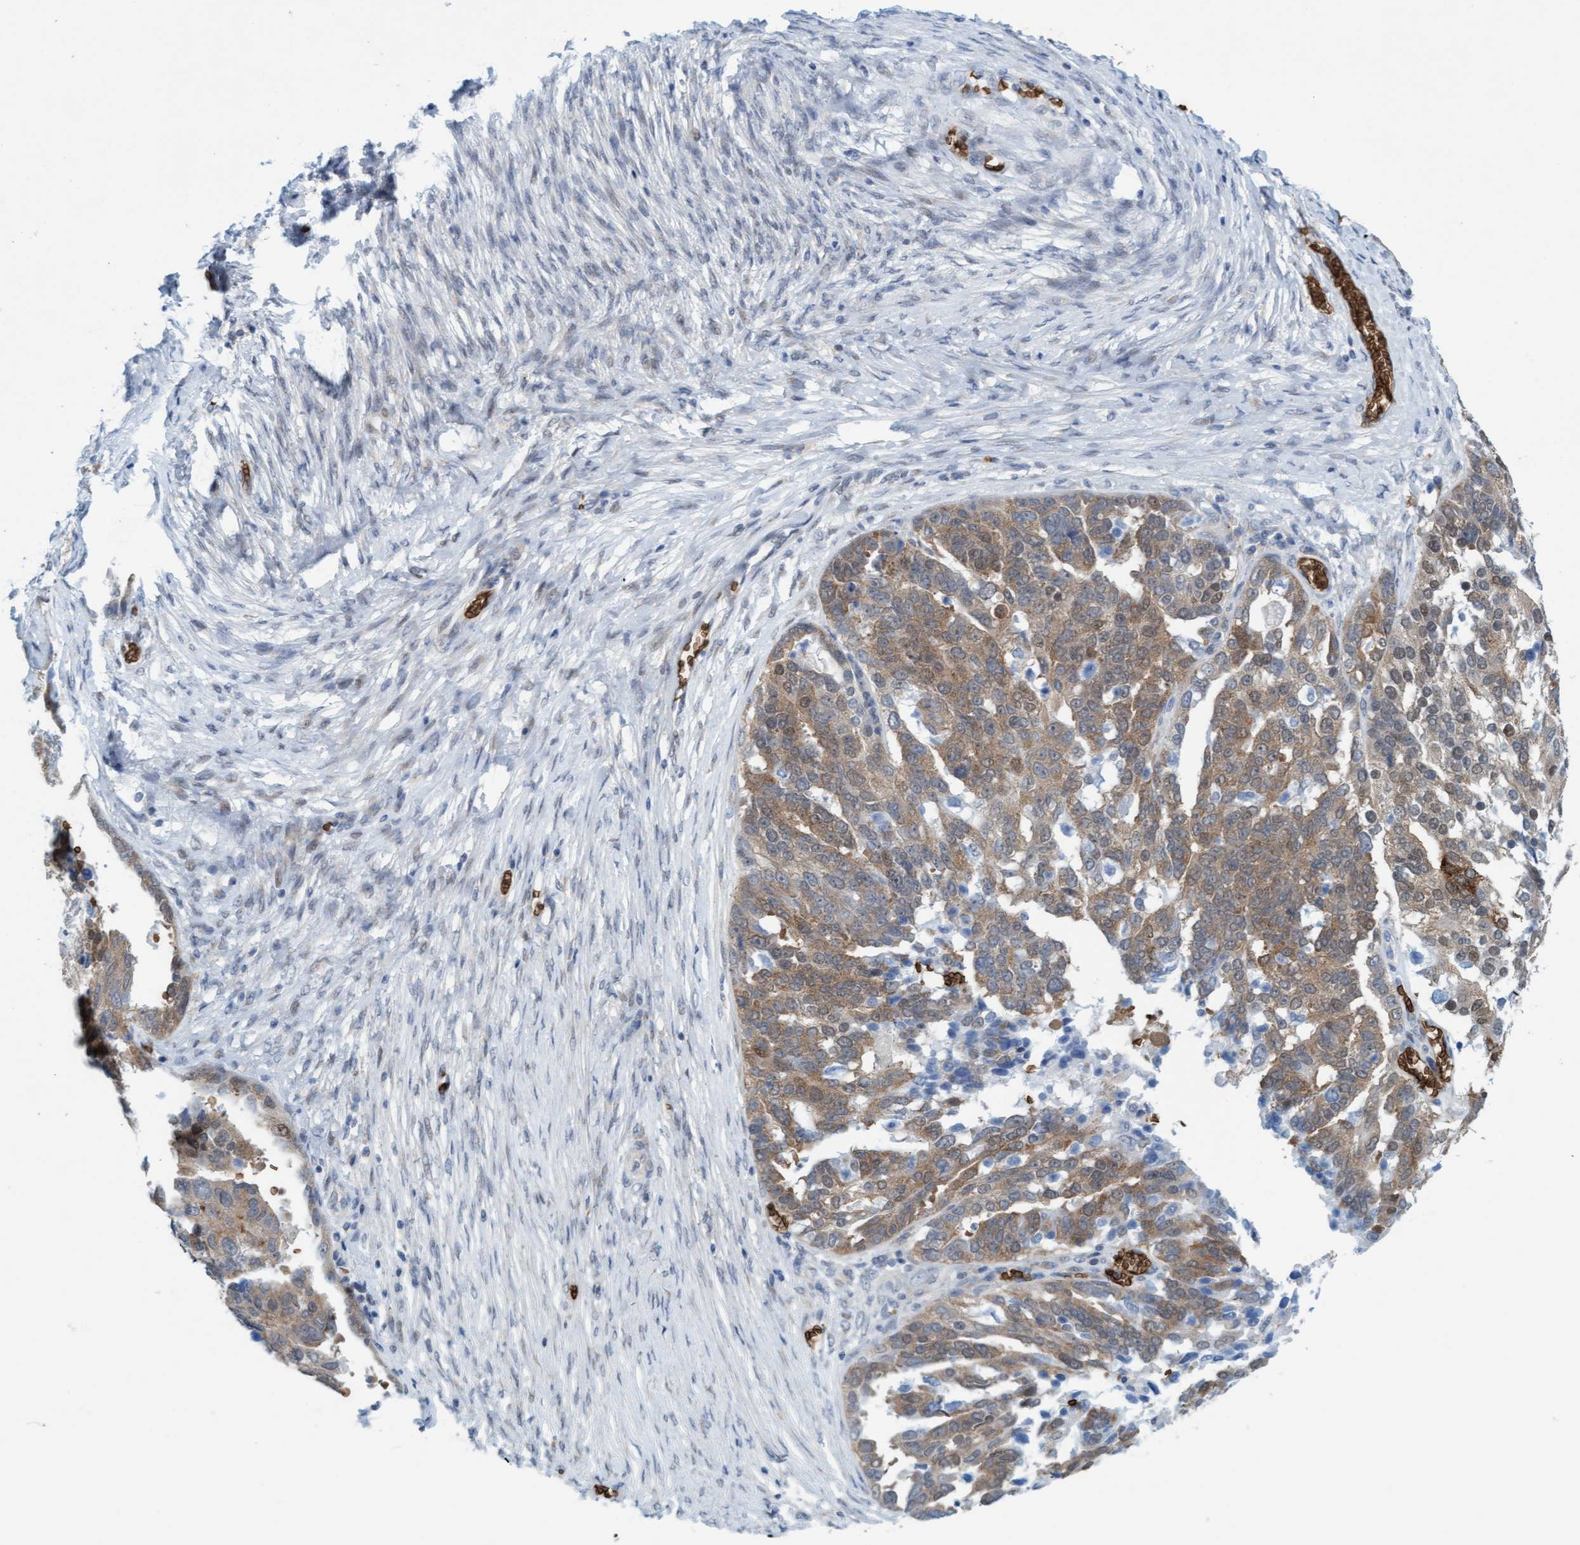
{"staining": {"intensity": "moderate", "quantity": ">75%", "location": "cytoplasmic/membranous"}, "tissue": "ovarian cancer", "cell_type": "Tumor cells", "image_type": "cancer", "snomed": [{"axis": "morphology", "description": "Cystadenocarcinoma, serous, NOS"}, {"axis": "topography", "description": "Ovary"}], "caption": "About >75% of tumor cells in human ovarian cancer display moderate cytoplasmic/membranous protein positivity as visualized by brown immunohistochemical staining.", "gene": "SPEM2", "patient": {"sex": "female", "age": 44}}